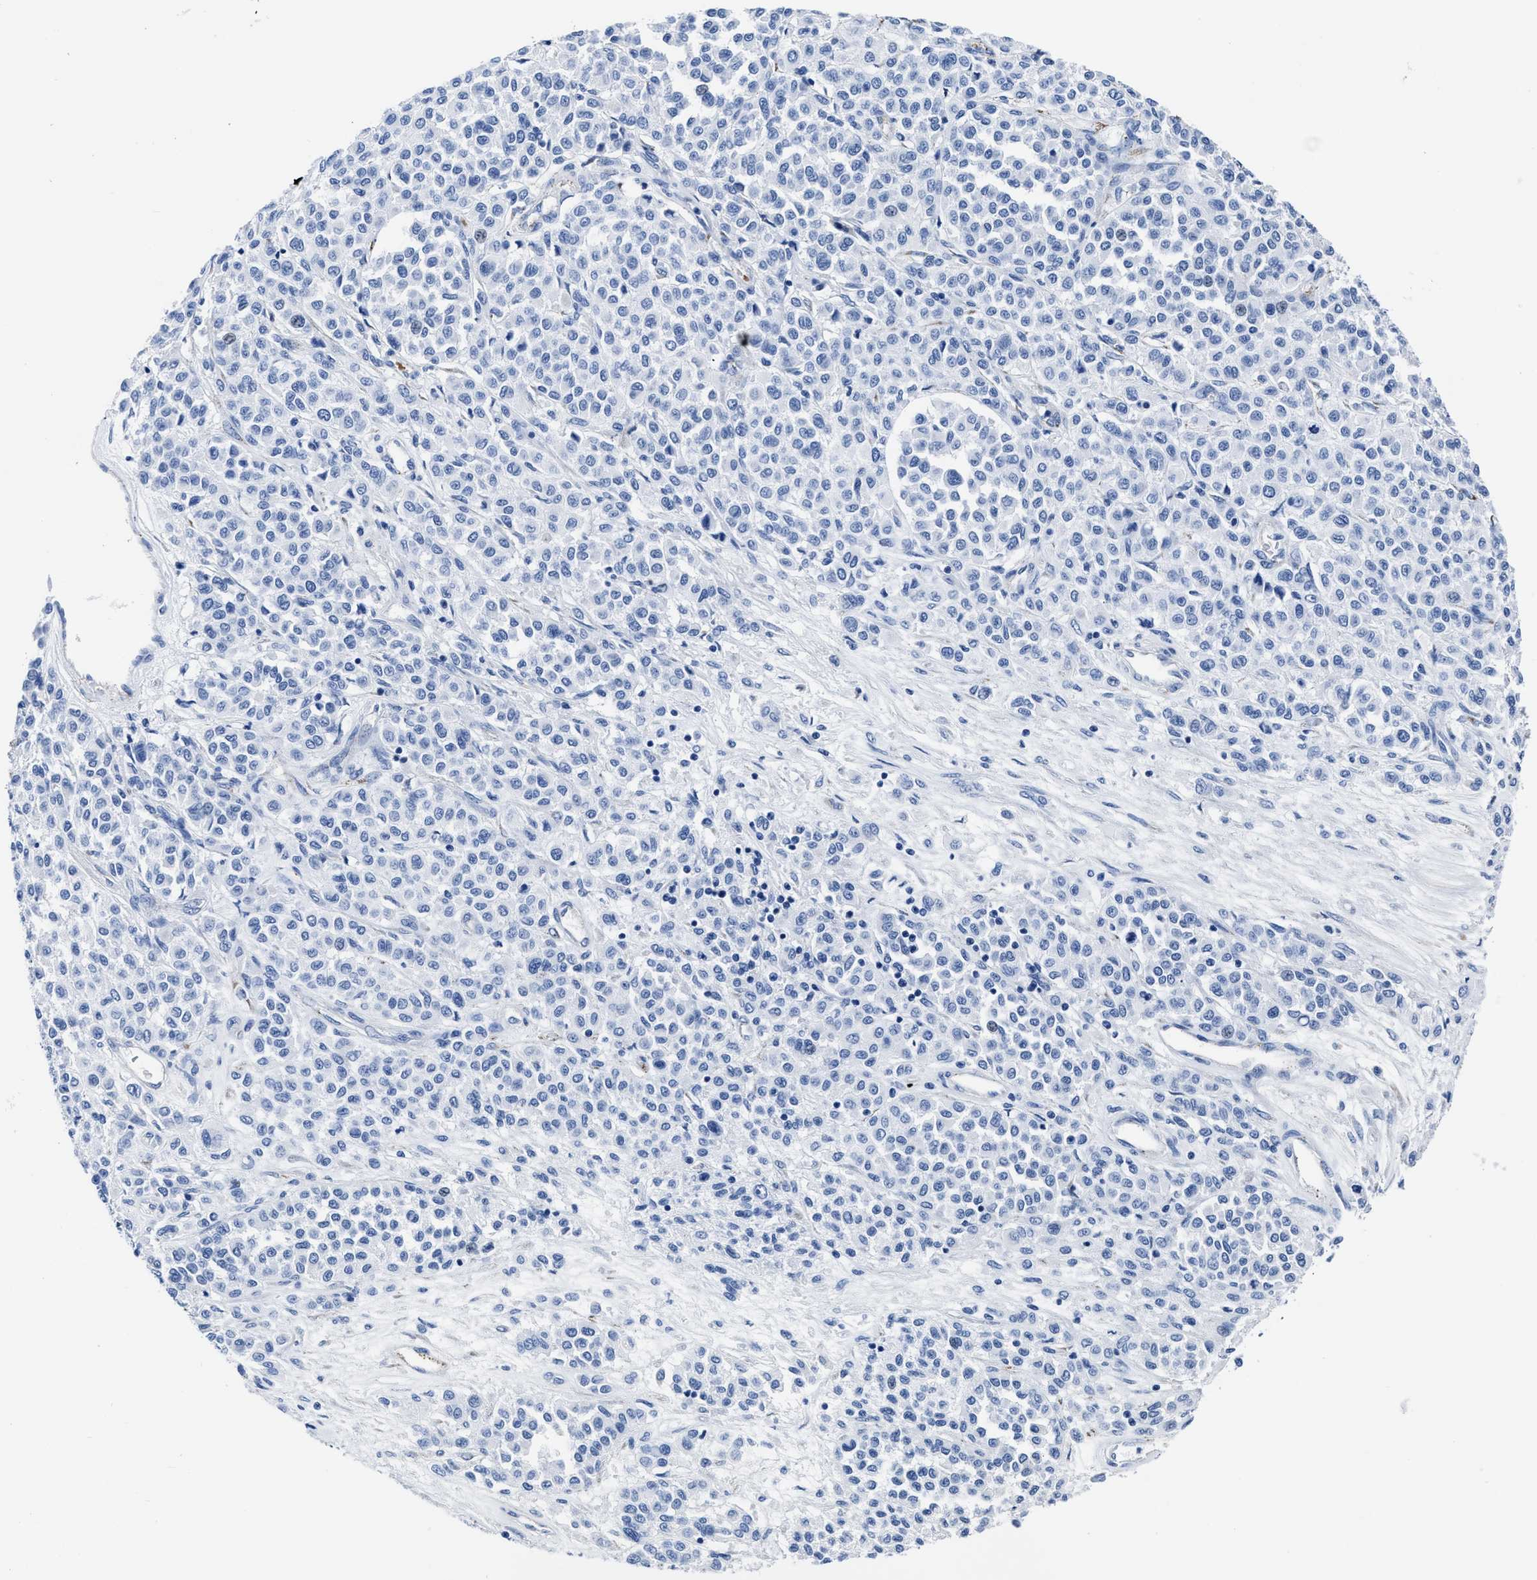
{"staining": {"intensity": "negative", "quantity": "none", "location": "none"}, "tissue": "melanoma", "cell_type": "Tumor cells", "image_type": "cancer", "snomed": [{"axis": "morphology", "description": "Malignant melanoma, Metastatic site"}, {"axis": "topography", "description": "Pancreas"}], "caption": "Melanoma was stained to show a protein in brown. There is no significant staining in tumor cells.", "gene": "KCNMB3", "patient": {"sex": "female", "age": 30}}